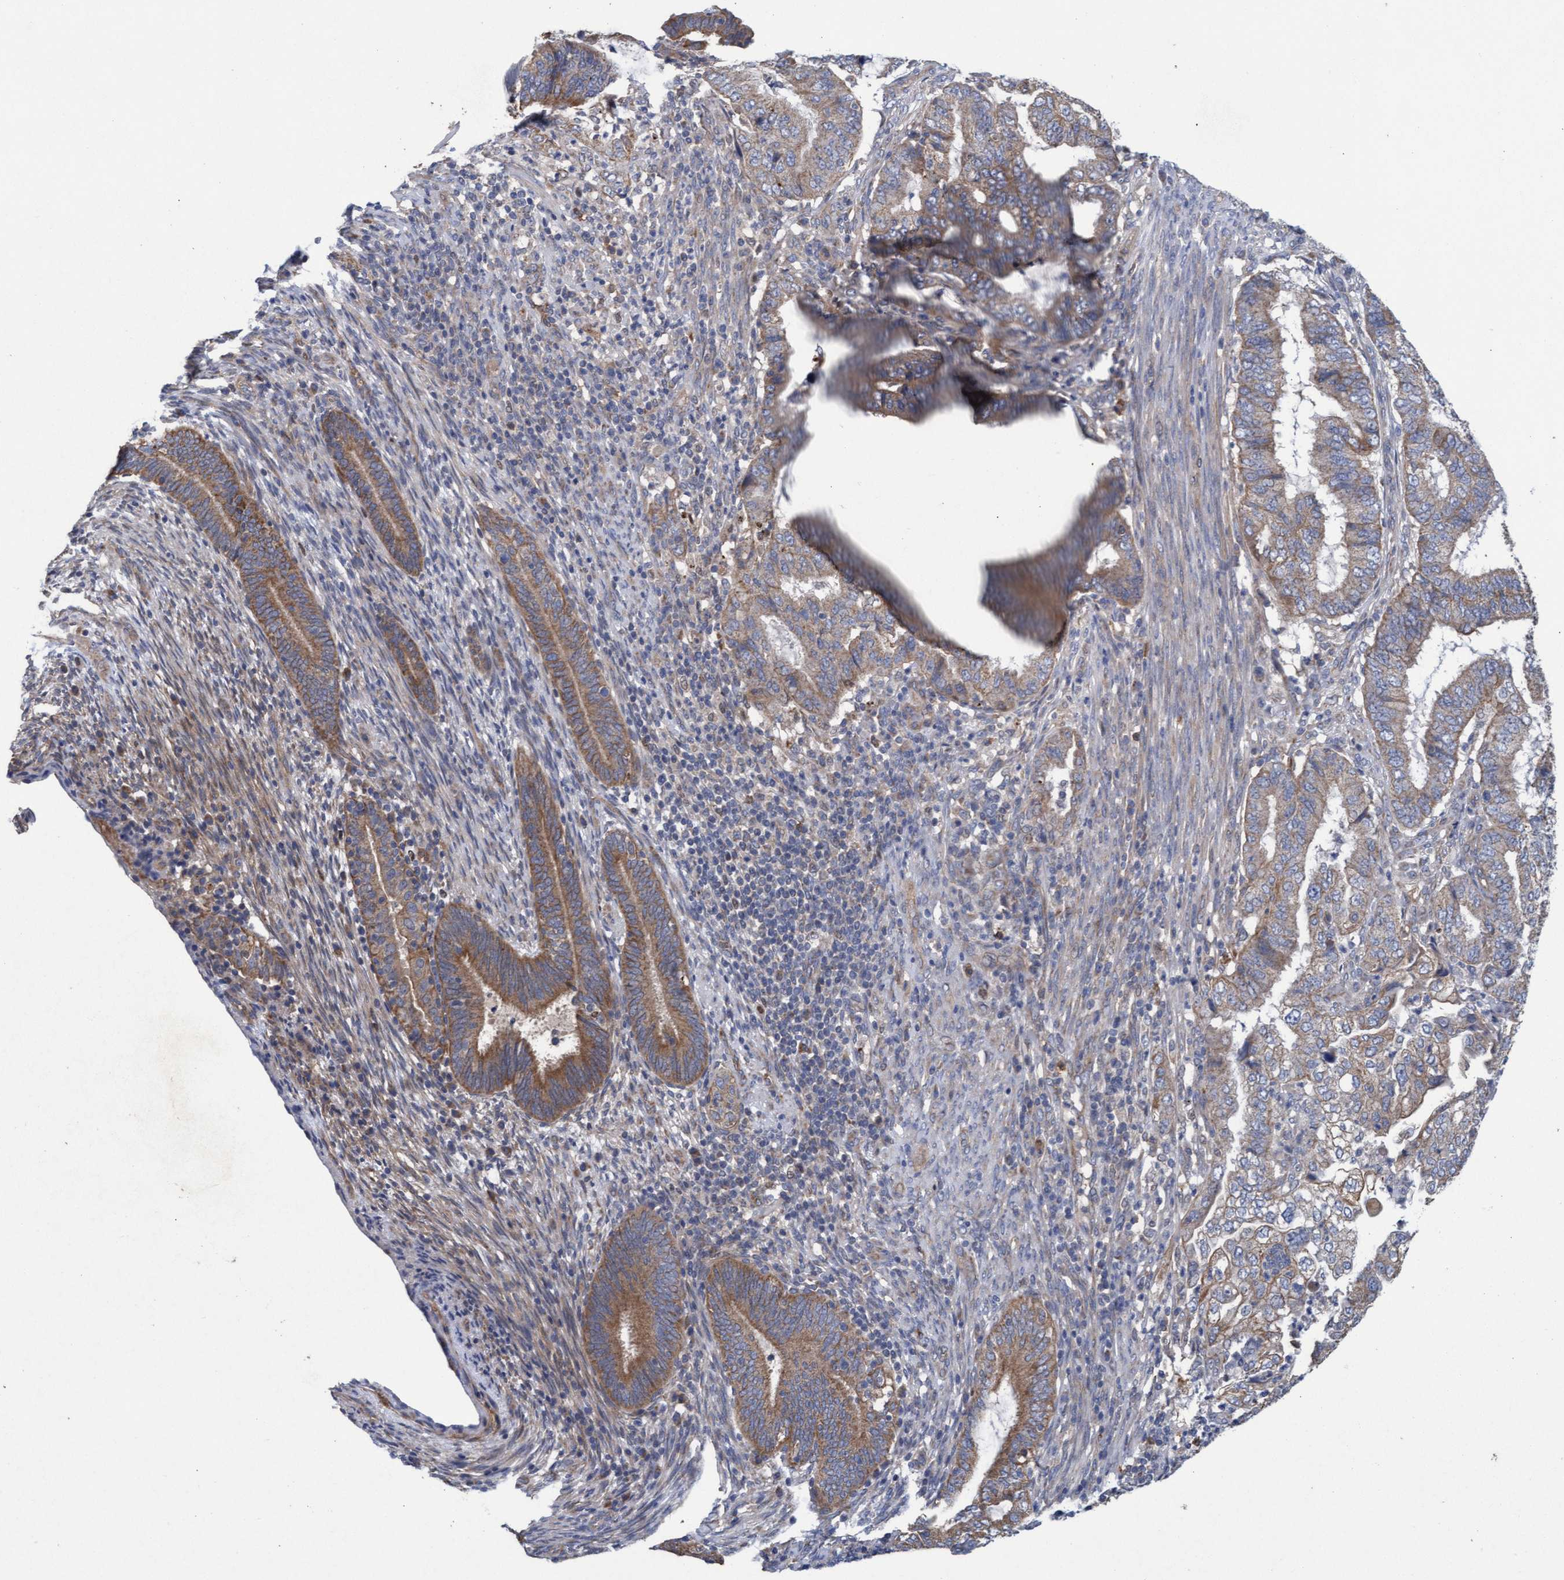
{"staining": {"intensity": "moderate", "quantity": ">75%", "location": "cytoplasmic/membranous"}, "tissue": "endometrial cancer", "cell_type": "Tumor cells", "image_type": "cancer", "snomed": [{"axis": "morphology", "description": "Adenocarcinoma, NOS"}, {"axis": "topography", "description": "Endometrium"}], "caption": "High-magnification brightfield microscopy of endometrial adenocarcinoma stained with DAB (brown) and counterstained with hematoxylin (blue). tumor cells exhibit moderate cytoplasmic/membranous expression is seen in about>75% of cells.", "gene": "MRPL38", "patient": {"sex": "female", "age": 51}}